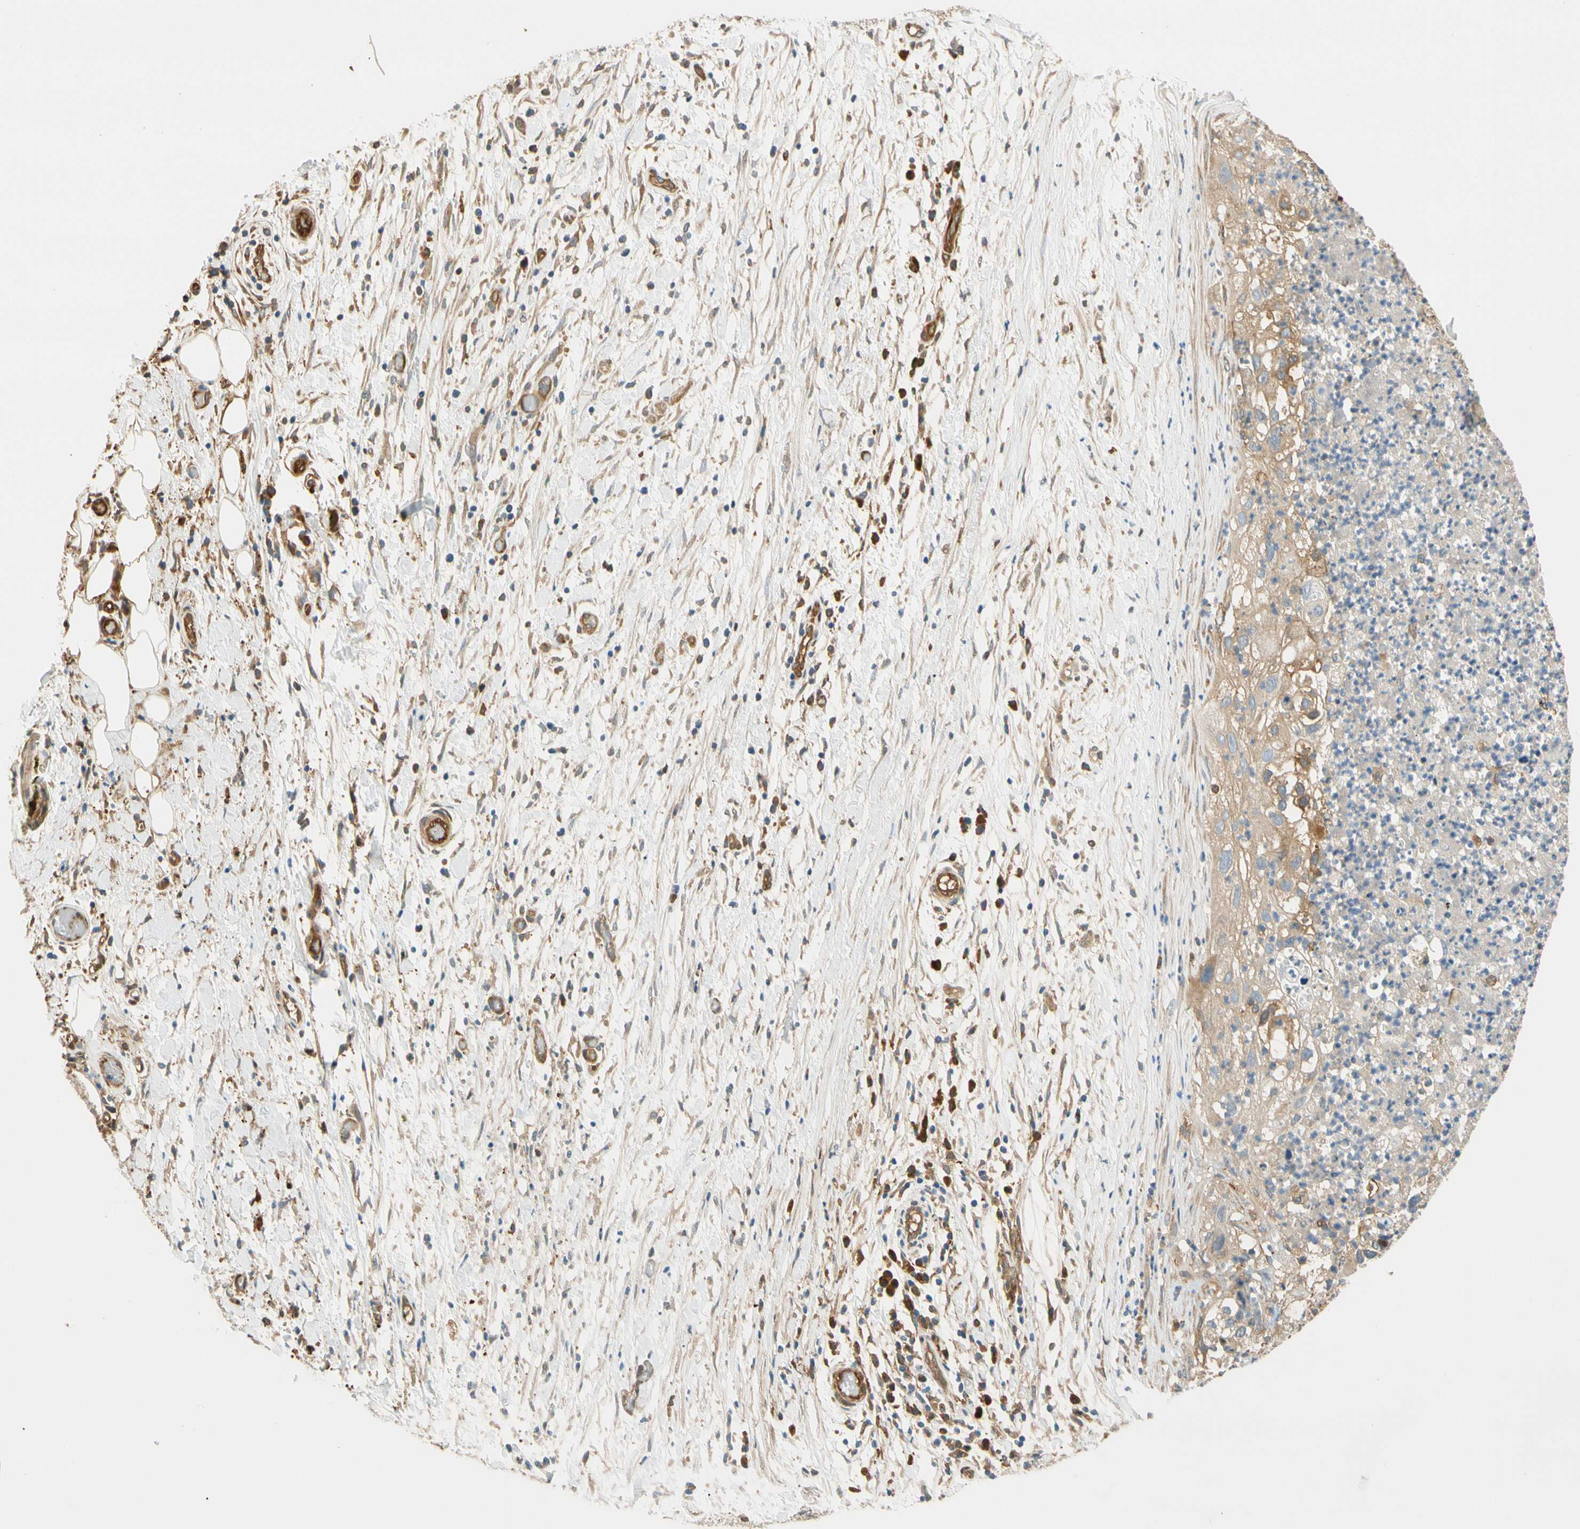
{"staining": {"intensity": "weak", "quantity": ">75%", "location": "cytoplasmic/membranous"}, "tissue": "lung cancer", "cell_type": "Tumor cells", "image_type": "cancer", "snomed": [{"axis": "morphology", "description": "Inflammation, NOS"}, {"axis": "morphology", "description": "Squamous cell carcinoma, NOS"}, {"axis": "topography", "description": "Lymph node"}, {"axis": "topography", "description": "Soft tissue"}, {"axis": "topography", "description": "Lung"}], "caption": "Immunohistochemical staining of lung cancer (squamous cell carcinoma) demonstrates low levels of weak cytoplasmic/membranous protein positivity in approximately >75% of tumor cells.", "gene": "PARP14", "patient": {"sex": "male", "age": 66}}